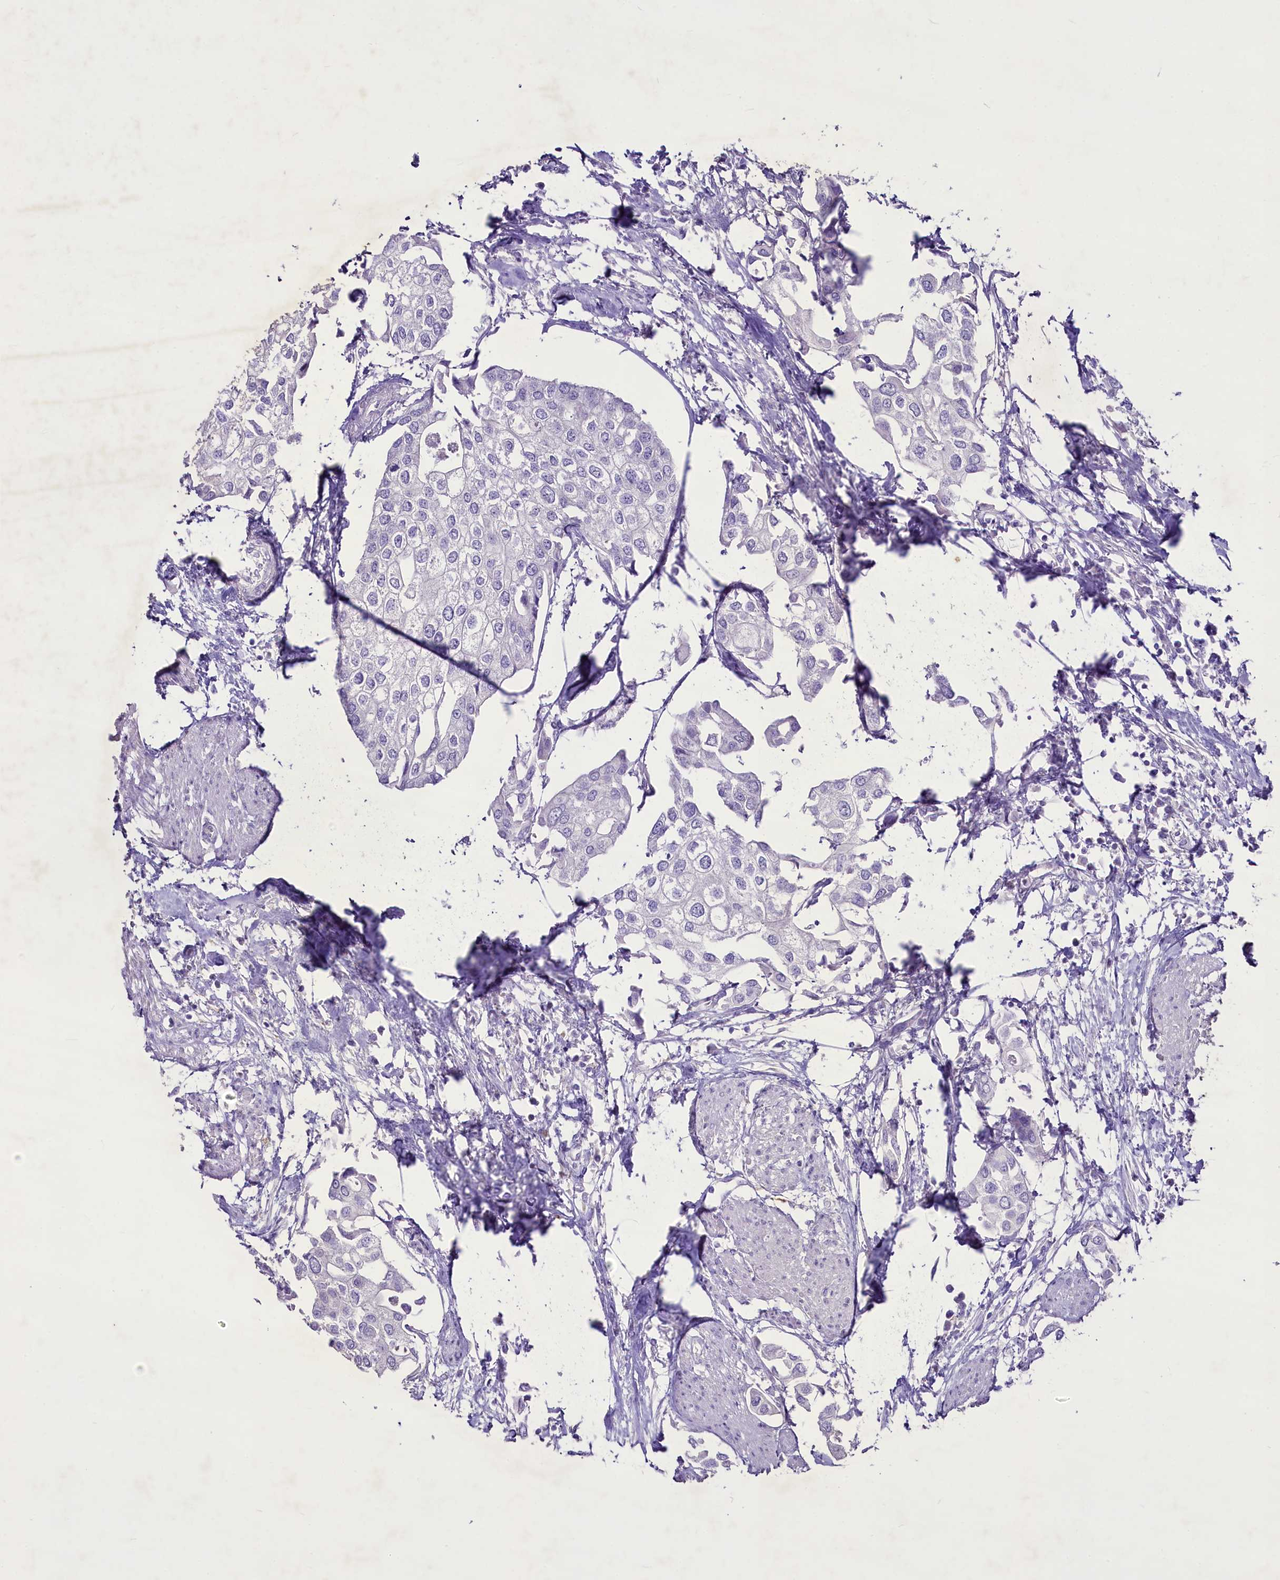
{"staining": {"intensity": "negative", "quantity": "none", "location": "none"}, "tissue": "urothelial cancer", "cell_type": "Tumor cells", "image_type": "cancer", "snomed": [{"axis": "morphology", "description": "Urothelial carcinoma, High grade"}, {"axis": "topography", "description": "Urinary bladder"}], "caption": "A high-resolution micrograph shows IHC staining of urothelial carcinoma (high-grade), which exhibits no significant staining in tumor cells.", "gene": "FAM209B", "patient": {"sex": "male", "age": 64}}